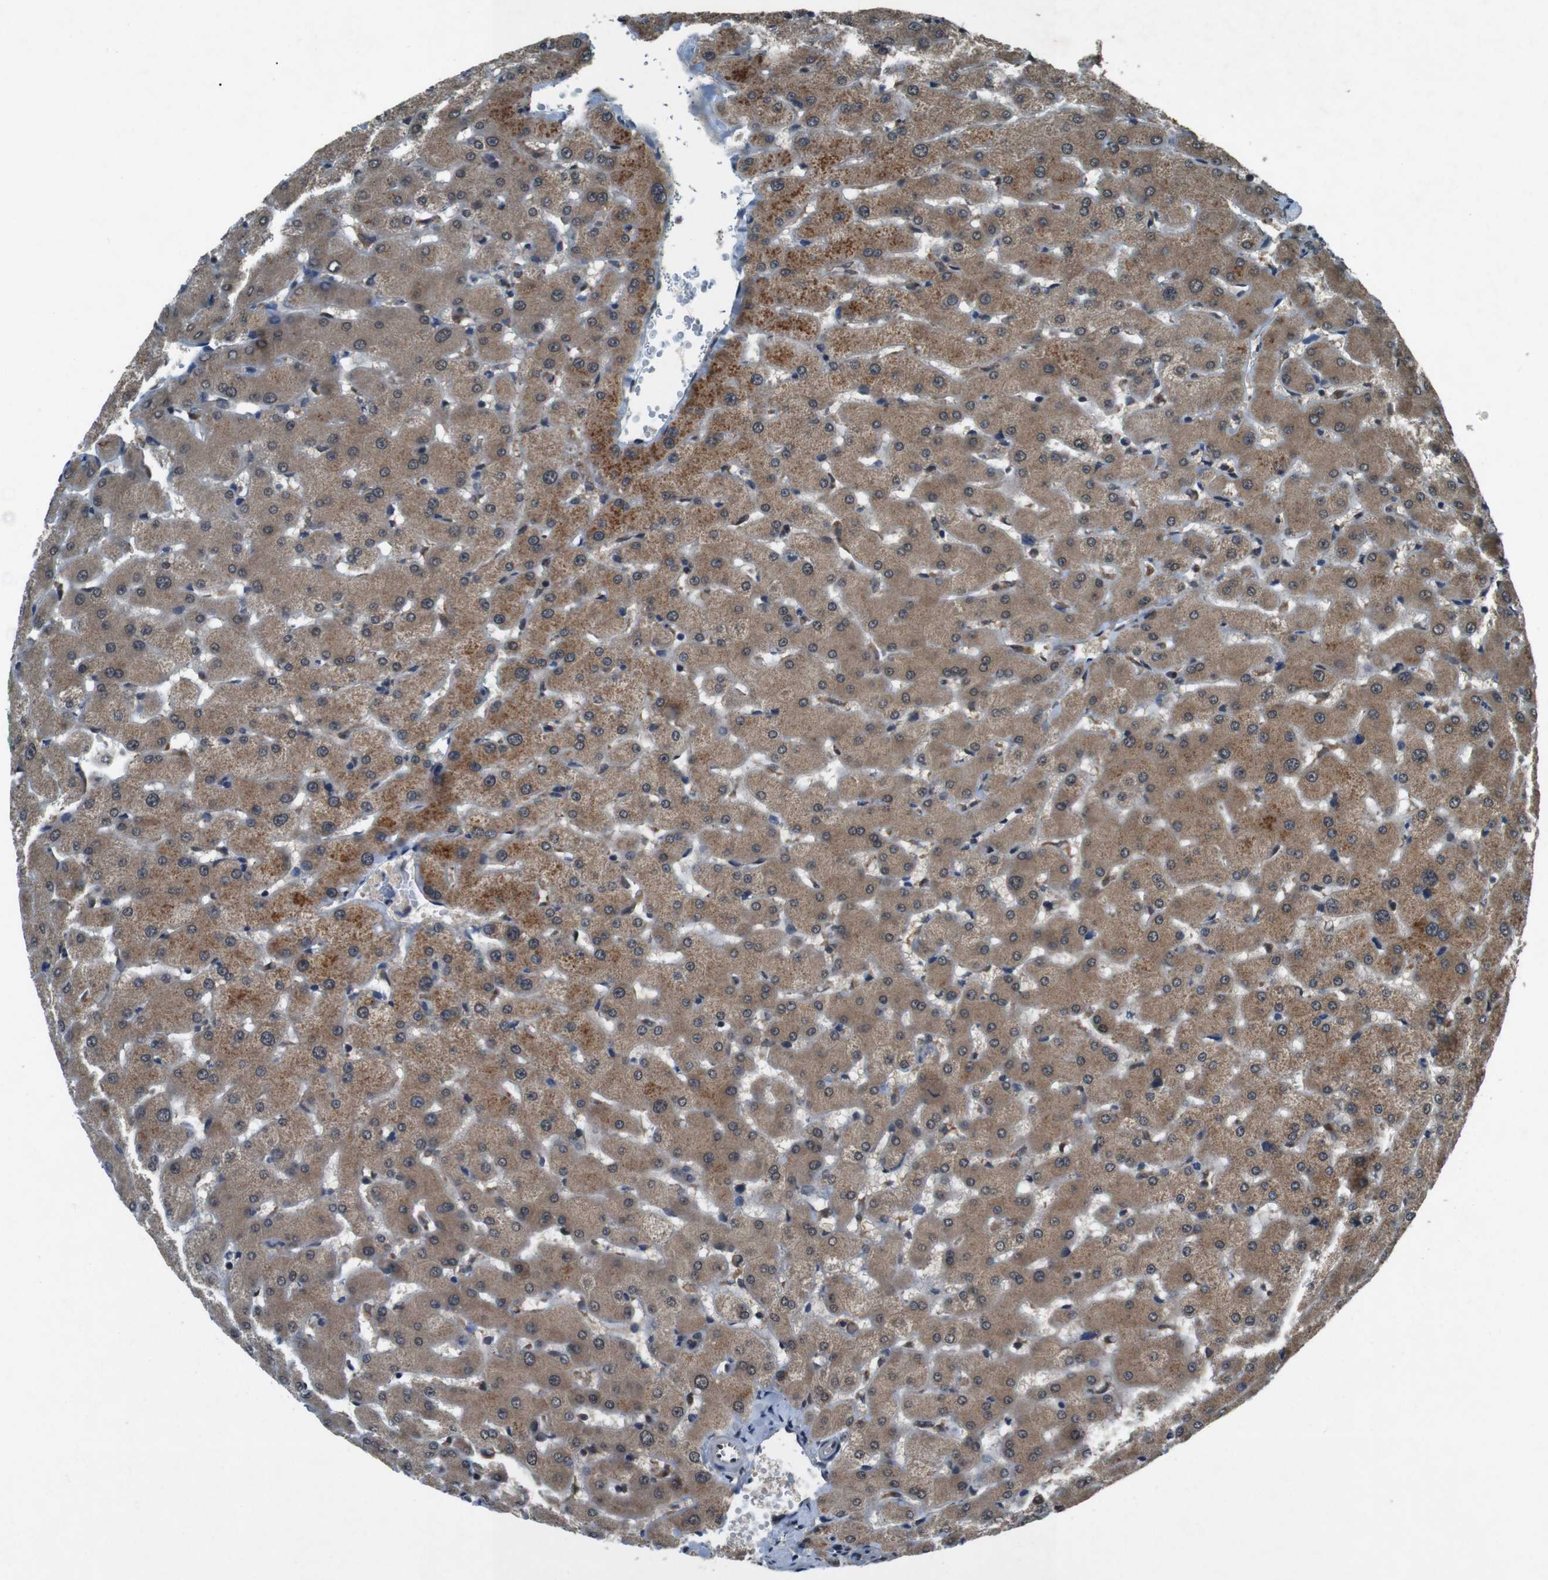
{"staining": {"intensity": "weak", "quantity": ">75%", "location": "cytoplasmic/membranous"}, "tissue": "liver", "cell_type": "Cholangiocytes", "image_type": "normal", "snomed": [{"axis": "morphology", "description": "Normal tissue, NOS"}, {"axis": "topography", "description": "Liver"}], "caption": "An image of liver stained for a protein shows weak cytoplasmic/membranous brown staining in cholangiocytes. (DAB (3,3'-diaminobenzidine) IHC, brown staining for protein, blue staining for nuclei).", "gene": "SOCS1", "patient": {"sex": "female", "age": 63}}